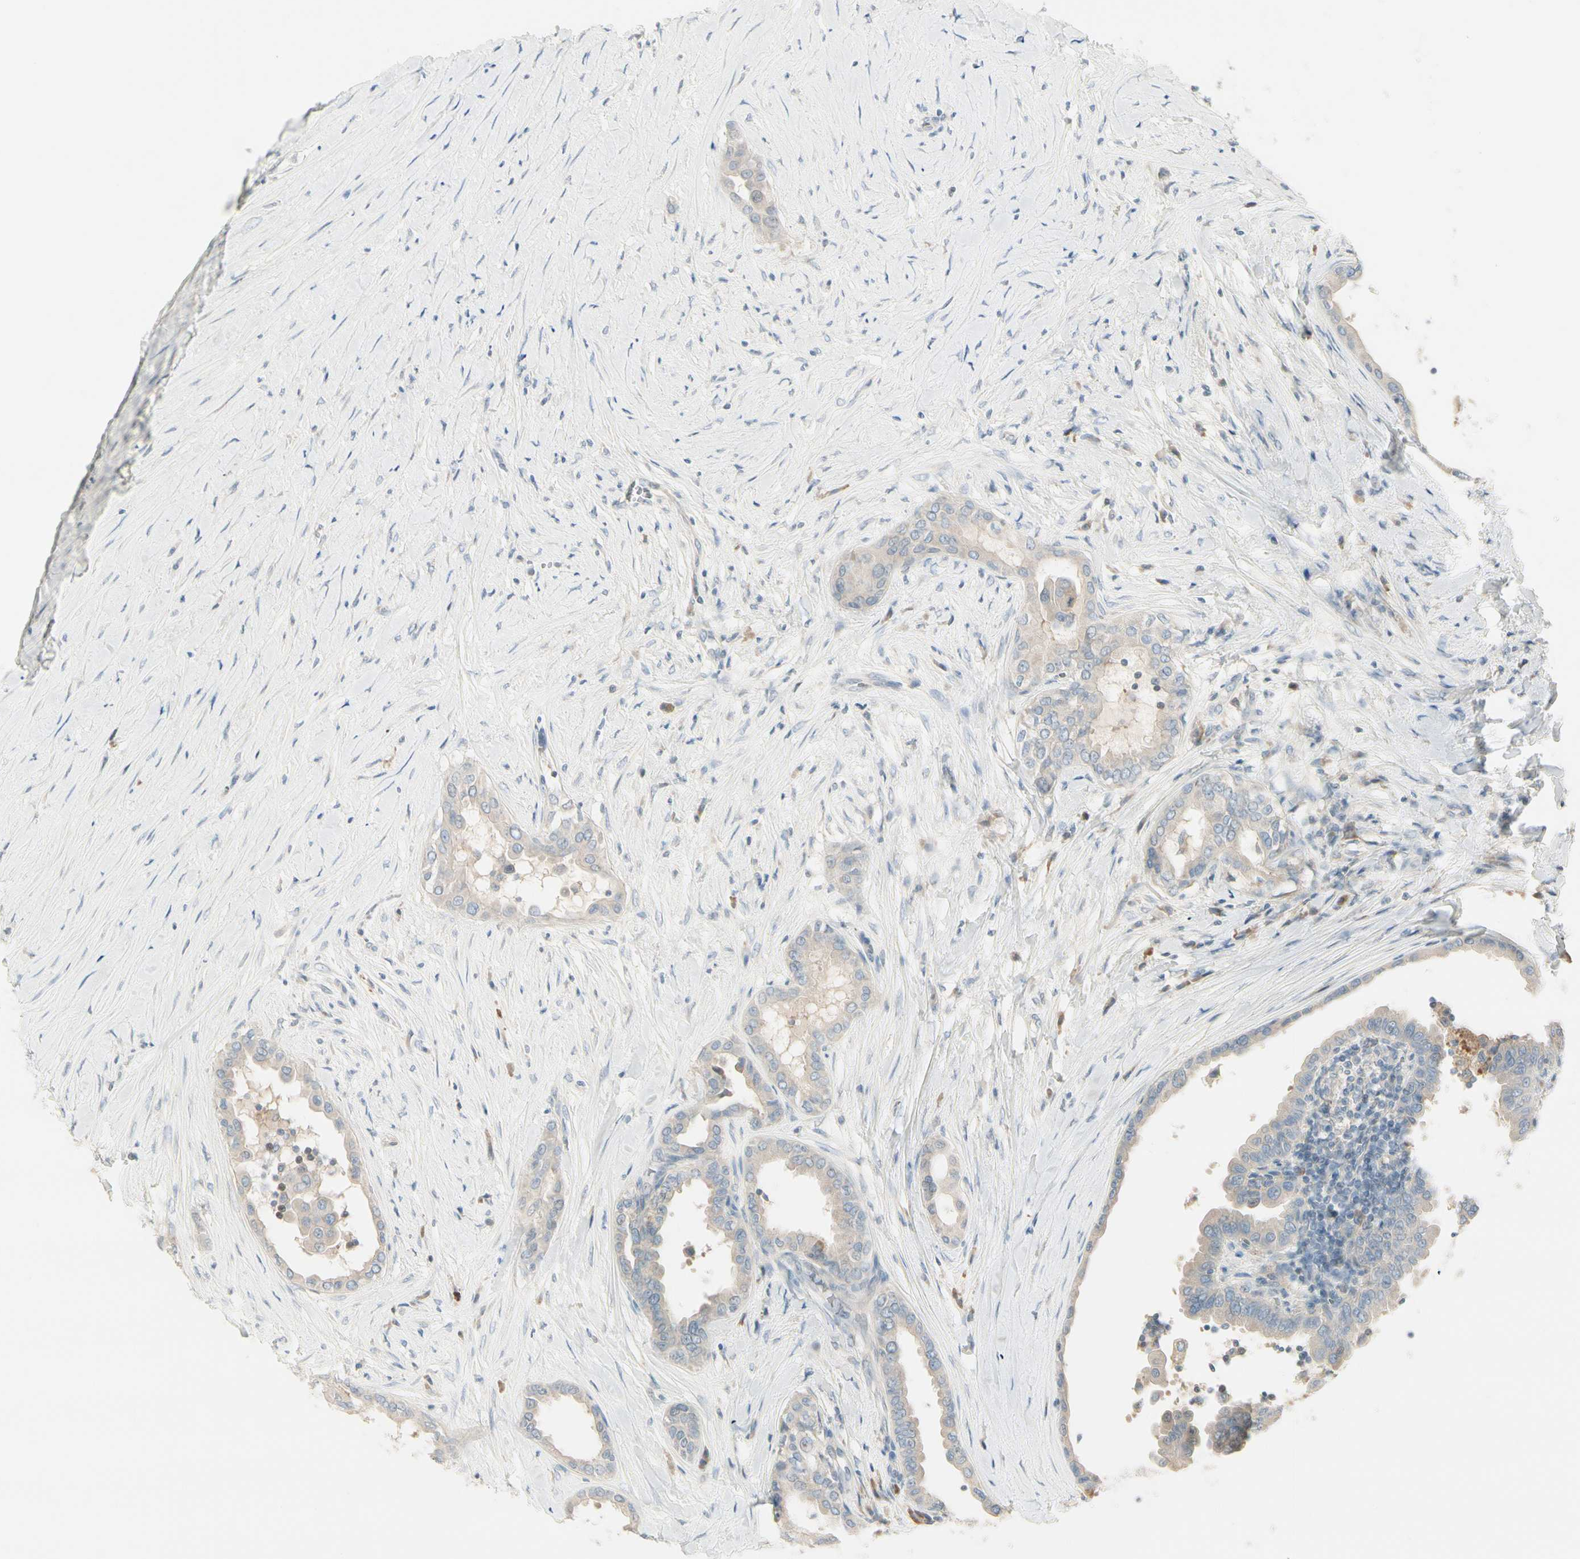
{"staining": {"intensity": "negative", "quantity": "none", "location": "none"}, "tissue": "thyroid cancer", "cell_type": "Tumor cells", "image_type": "cancer", "snomed": [{"axis": "morphology", "description": "Papillary adenocarcinoma, NOS"}, {"axis": "topography", "description": "Thyroid gland"}], "caption": "Tumor cells are negative for protein expression in human papillary adenocarcinoma (thyroid). (Brightfield microscopy of DAB immunohistochemistry at high magnification).", "gene": "CYP2E1", "patient": {"sex": "male", "age": 33}}